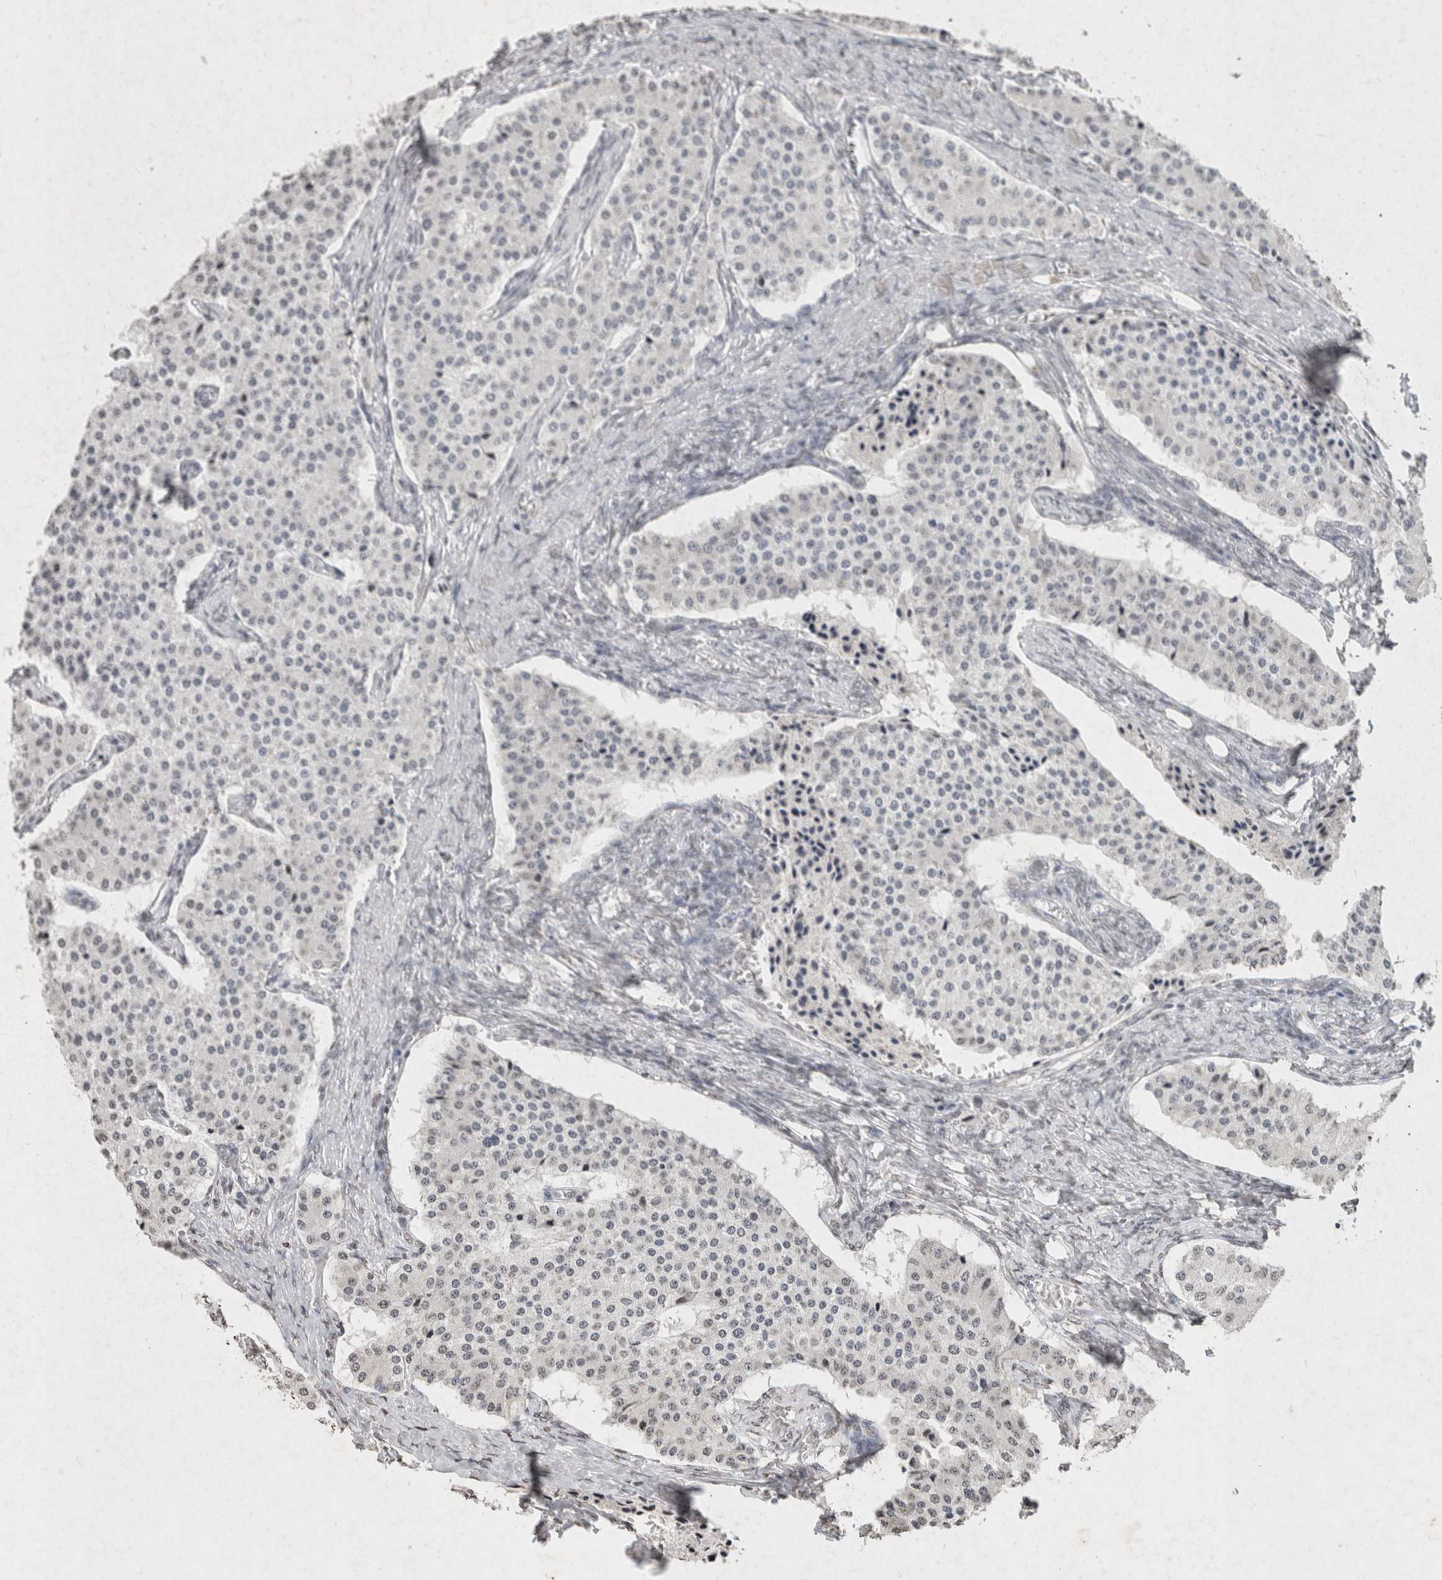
{"staining": {"intensity": "negative", "quantity": "none", "location": "none"}, "tissue": "carcinoid", "cell_type": "Tumor cells", "image_type": "cancer", "snomed": [{"axis": "morphology", "description": "Carcinoid, malignant, NOS"}, {"axis": "topography", "description": "Colon"}], "caption": "An immunohistochemistry histopathology image of carcinoid is shown. There is no staining in tumor cells of carcinoid.", "gene": "CNTN1", "patient": {"sex": "female", "age": 52}}